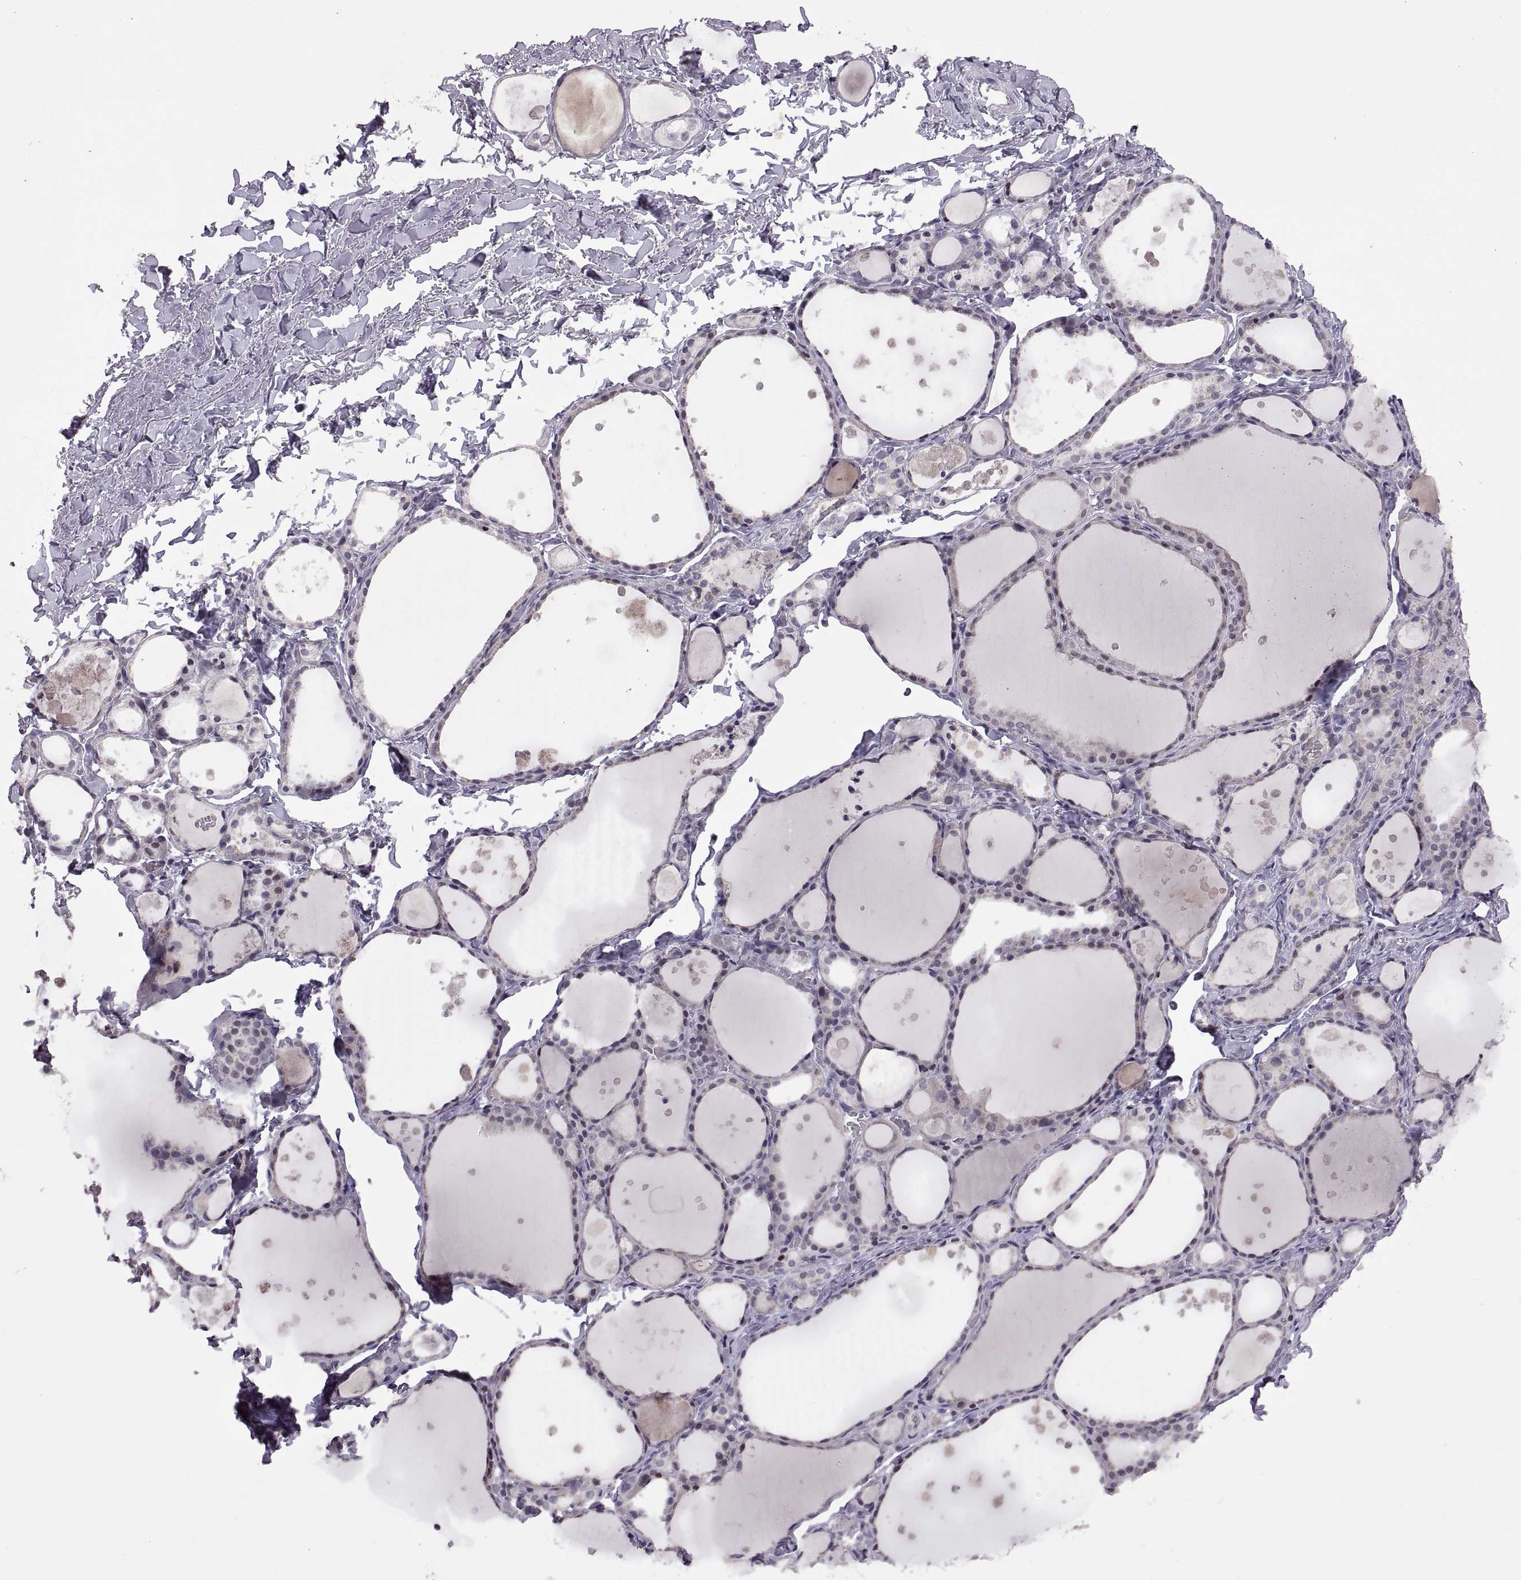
{"staining": {"intensity": "negative", "quantity": "none", "location": "none"}, "tissue": "thyroid gland", "cell_type": "Glandular cells", "image_type": "normal", "snomed": [{"axis": "morphology", "description": "Normal tissue, NOS"}, {"axis": "topography", "description": "Thyroid gland"}], "caption": "IHC image of benign thyroid gland: thyroid gland stained with DAB (3,3'-diaminobenzidine) displays no significant protein expression in glandular cells.", "gene": "NEK2", "patient": {"sex": "male", "age": 68}}